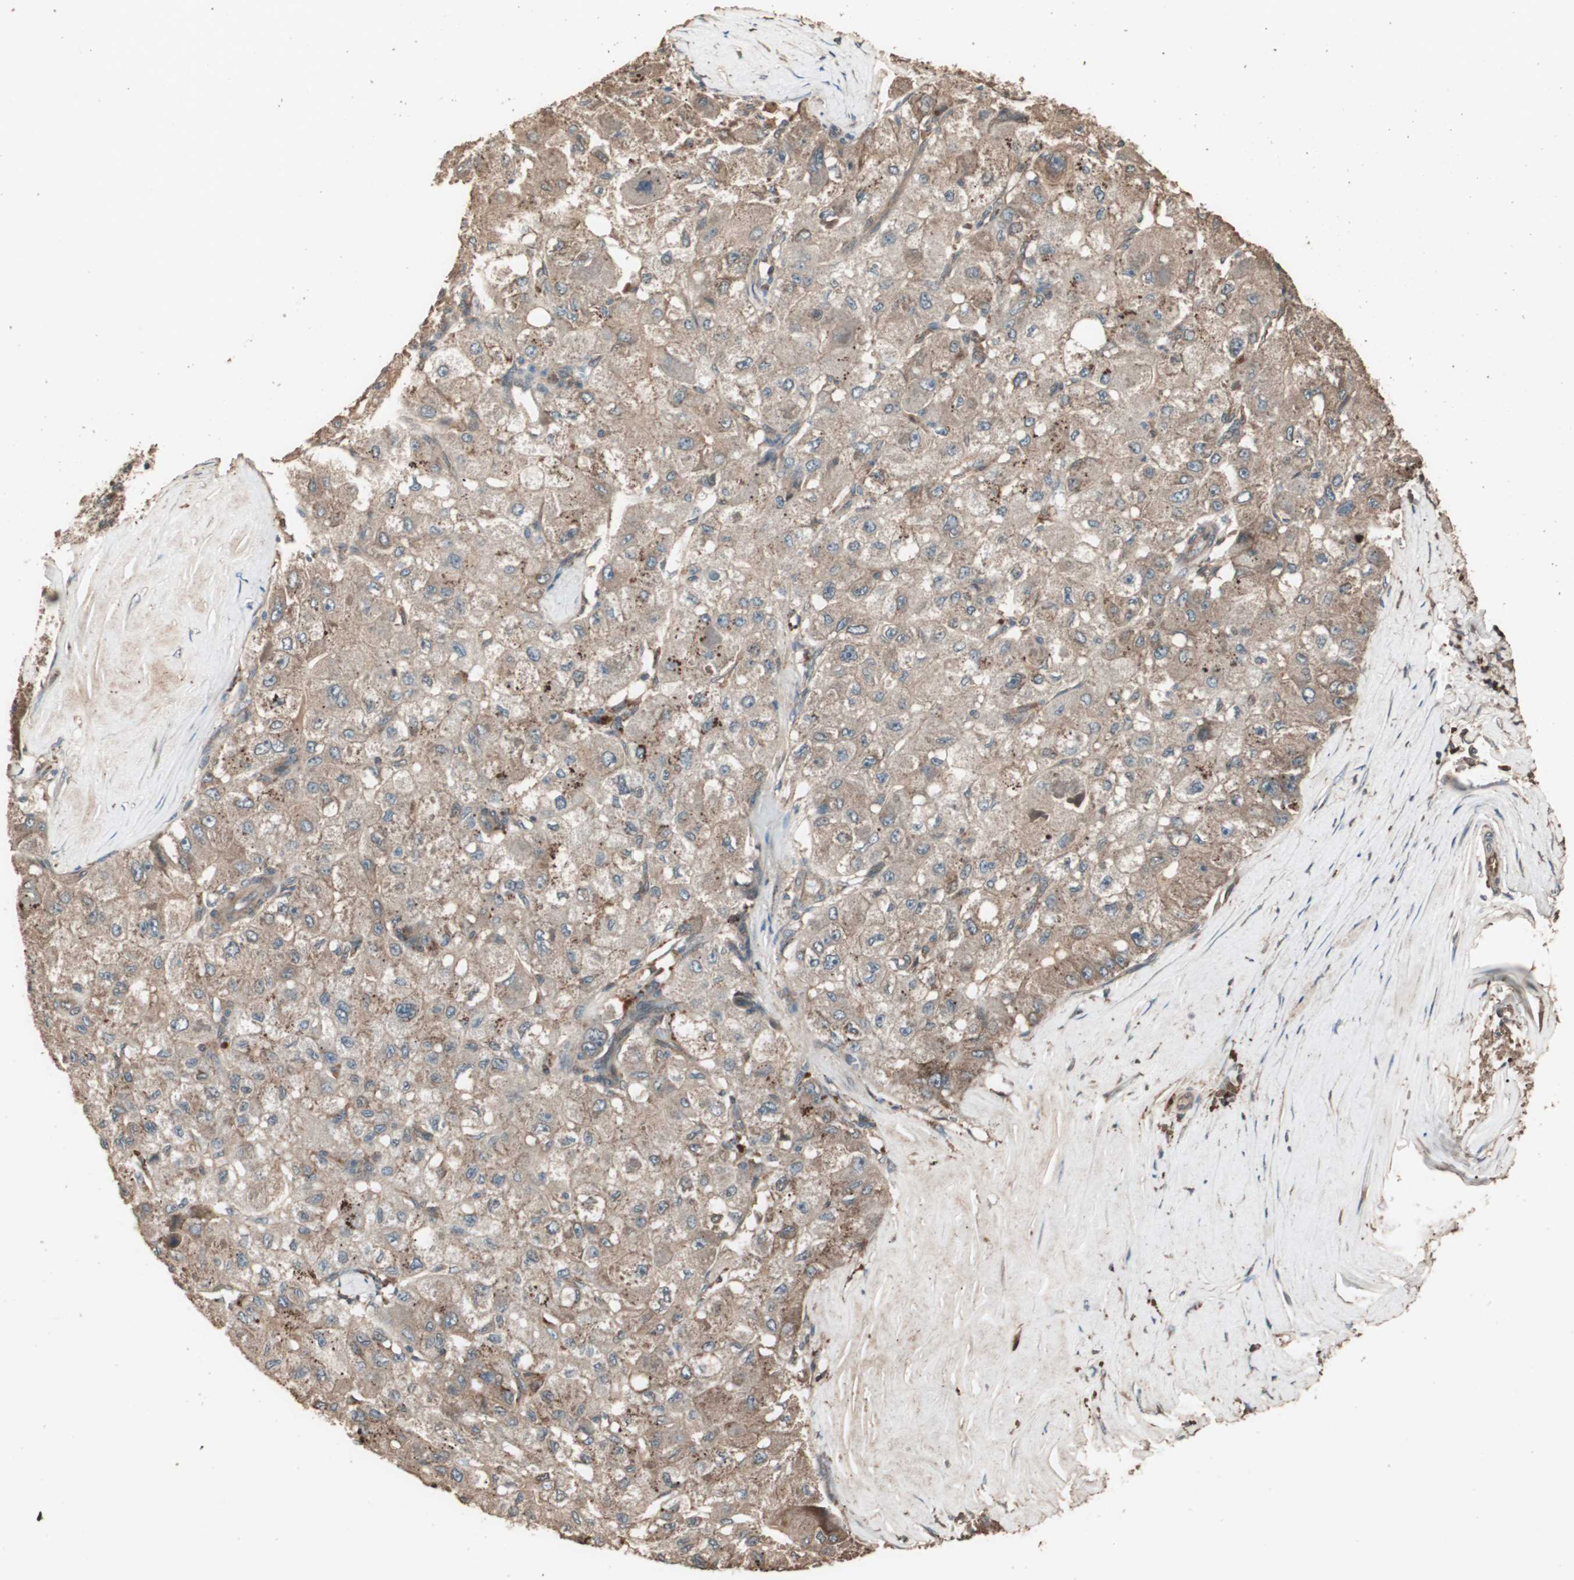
{"staining": {"intensity": "weak", "quantity": ">75%", "location": "cytoplasmic/membranous"}, "tissue": "liver cancer", "cell_type": "Tumor cells", "image_type": "cancer", "snomed": [{"axis": "morphology", "description": "Carcinoma, Hepatocellular, NOS"}, {"axis": "topography", "description": "Liver"}], "caption": "This micrograph displays immunohistochemistry (IHC) staining of human liver cancer (hepatocellular carcinoma), with low weak cytoplasmic/membranous expression in about >75% of tumor cells.", "gene": "CCN4", "patient": {"sex": "male", "age": 80}}